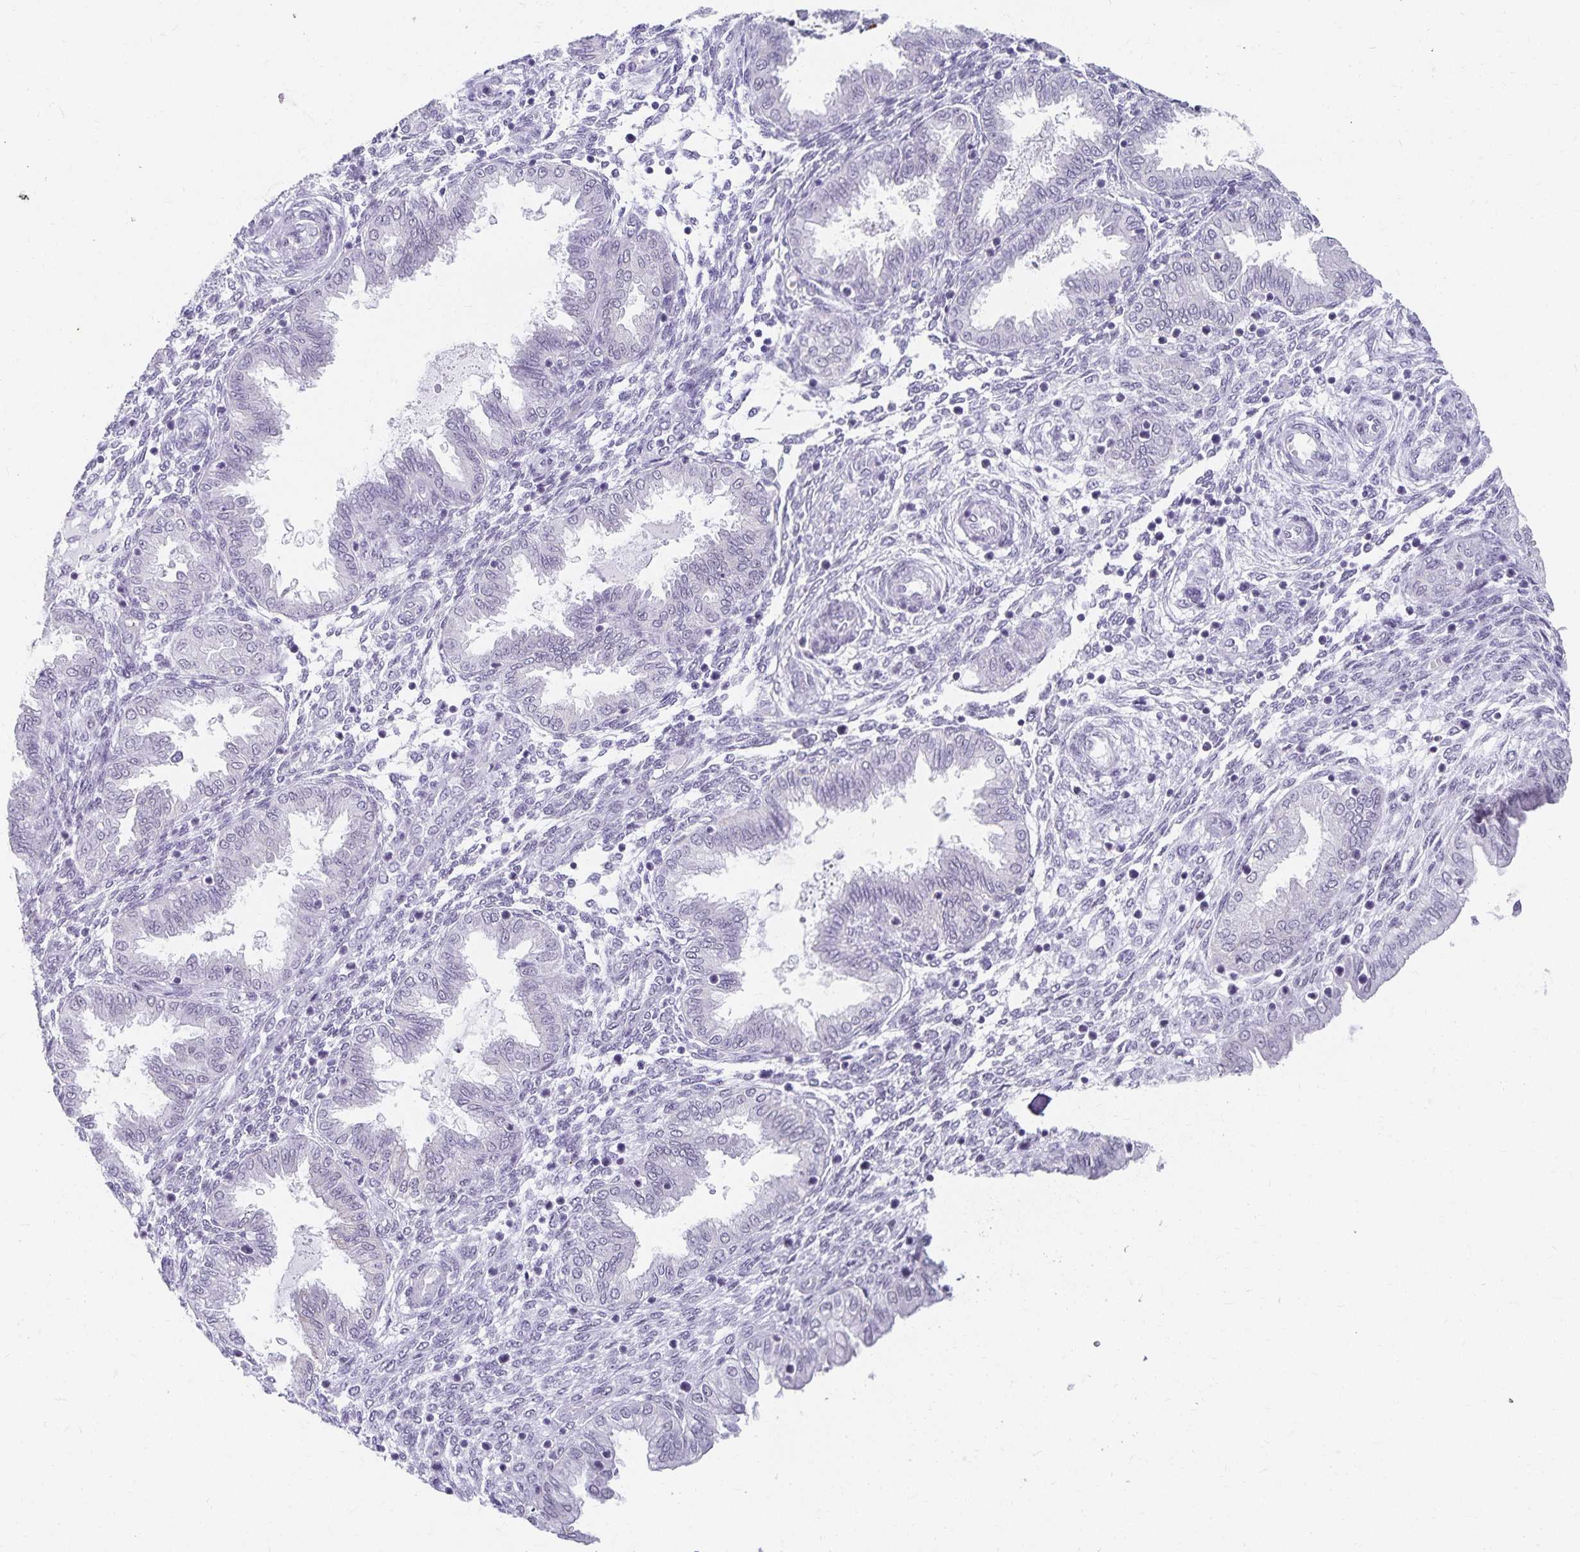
{"staining": {"intensity": "weak", "quantity": "25%-75%", "location": "nuclear"}, "tissue": "endometrium", "cell_type": "Cells in endometrial stroma", "image_type": "normal", "snomed": [{"axis": "morphology", "description": "Normal tissue, NOS"}, {"axis": "topography", "description": "Endometrium"}], "caption": "Endometrium stained with DAB (3,3'-diaminobenzidine) IHC reveals low levels of weak nuclear expression in about 25%-75% of cells in endometrial stroma.", "gene": "C20orf85", "patient": {"sex": "female", "age": 33}}